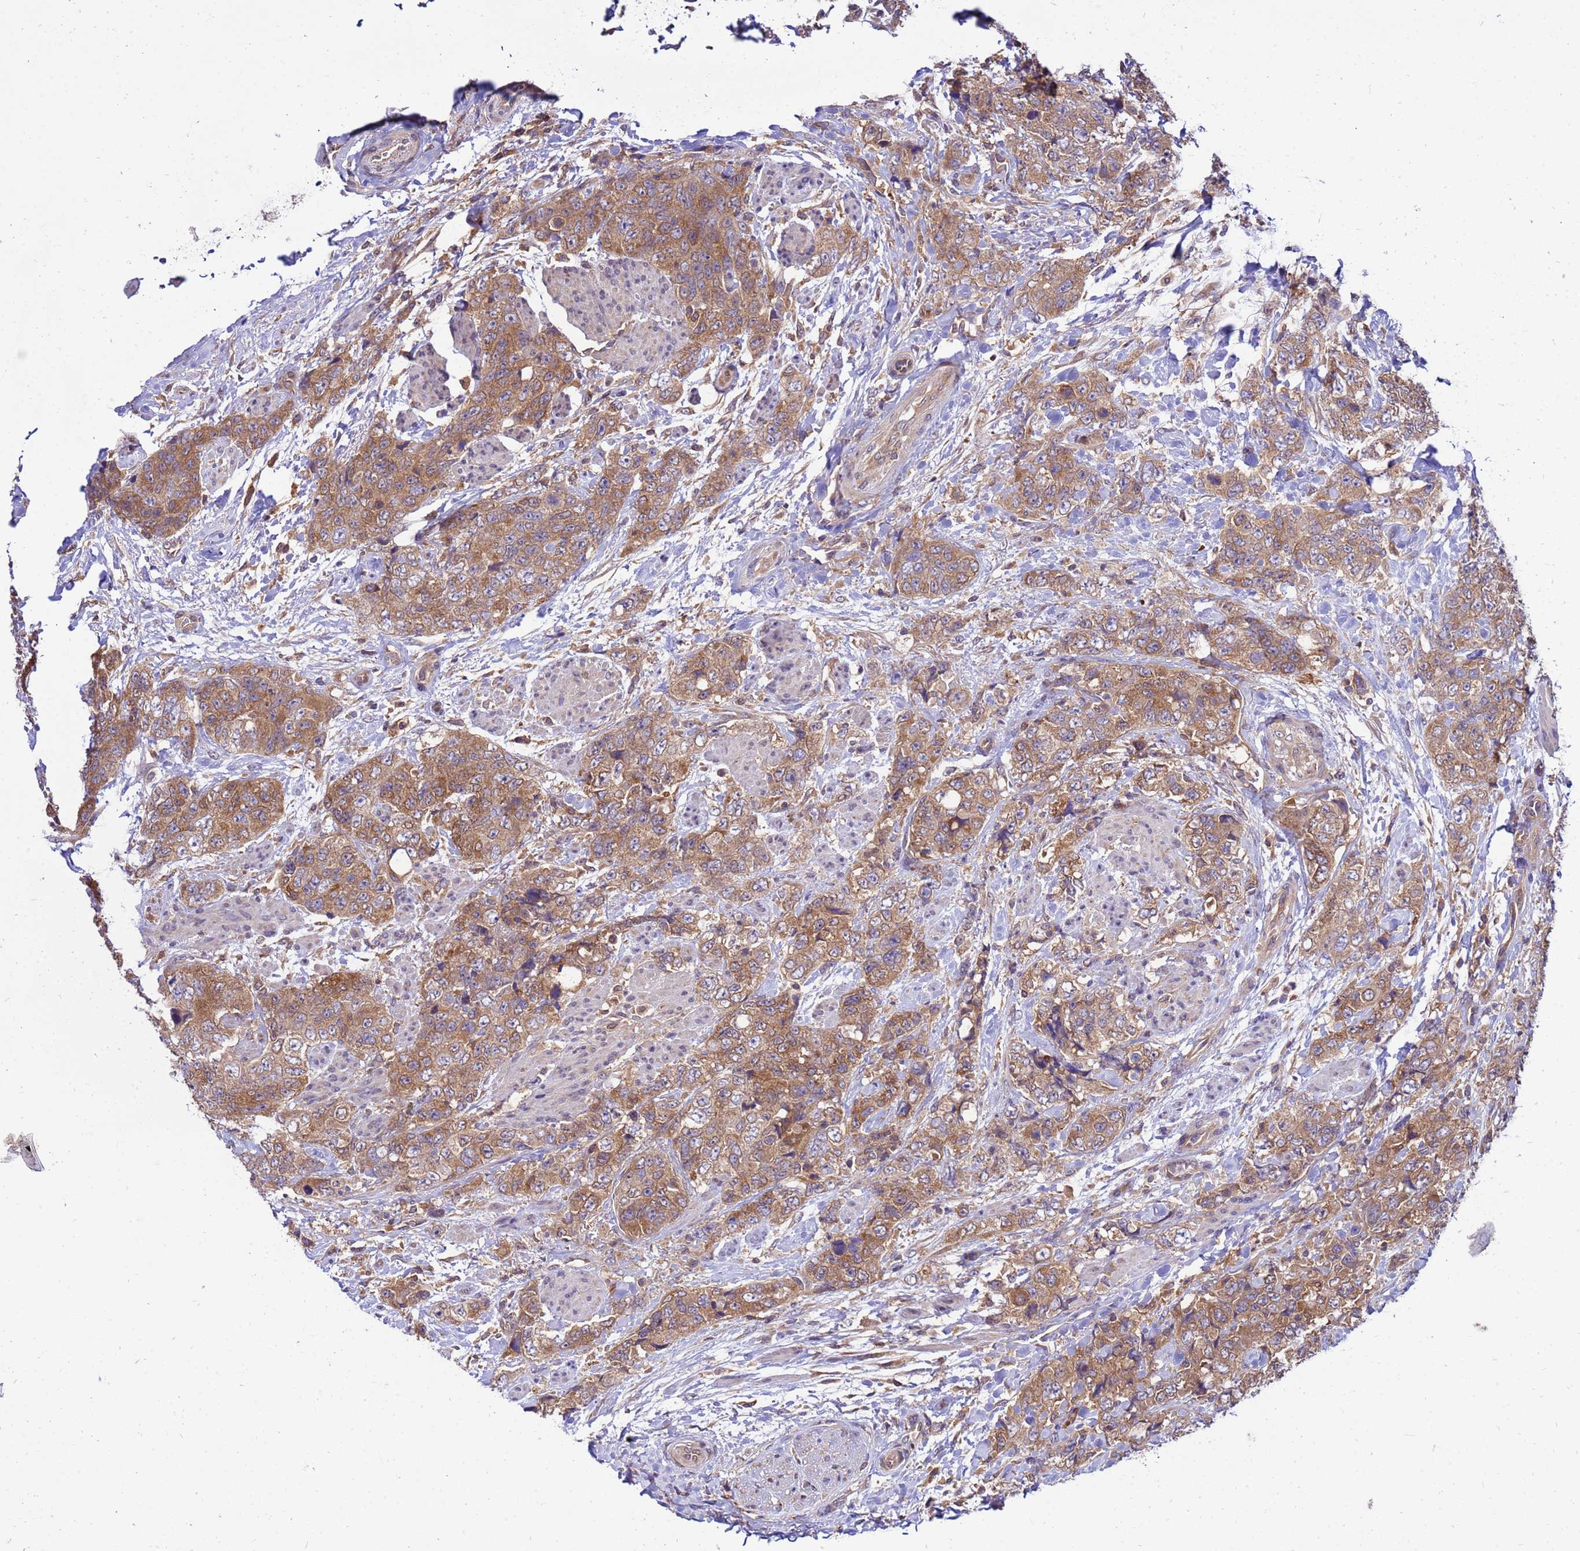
{"staining": {"intensity": "moderate", "quantity": ">75%", "location": "cytoplasmic/membranous"}, "tissue": "urothelial cancer", "cell_type": "Tumor cells", "image_type": "cancer", "snomed": [{"axis": "morphology", "description": "Urothelial carcinoma, High grade"}, {"axis": "topography", "description": "Urinary bladder"}], "caption": "Protein staining by immunohistochemistry displays moderate cytoplasmic/membranous positivity in about >75% of tumor cells in urothelial carcinoma (high-grade).", "gene": "GET3", "patient": {"sex": "female", "age": 78}}